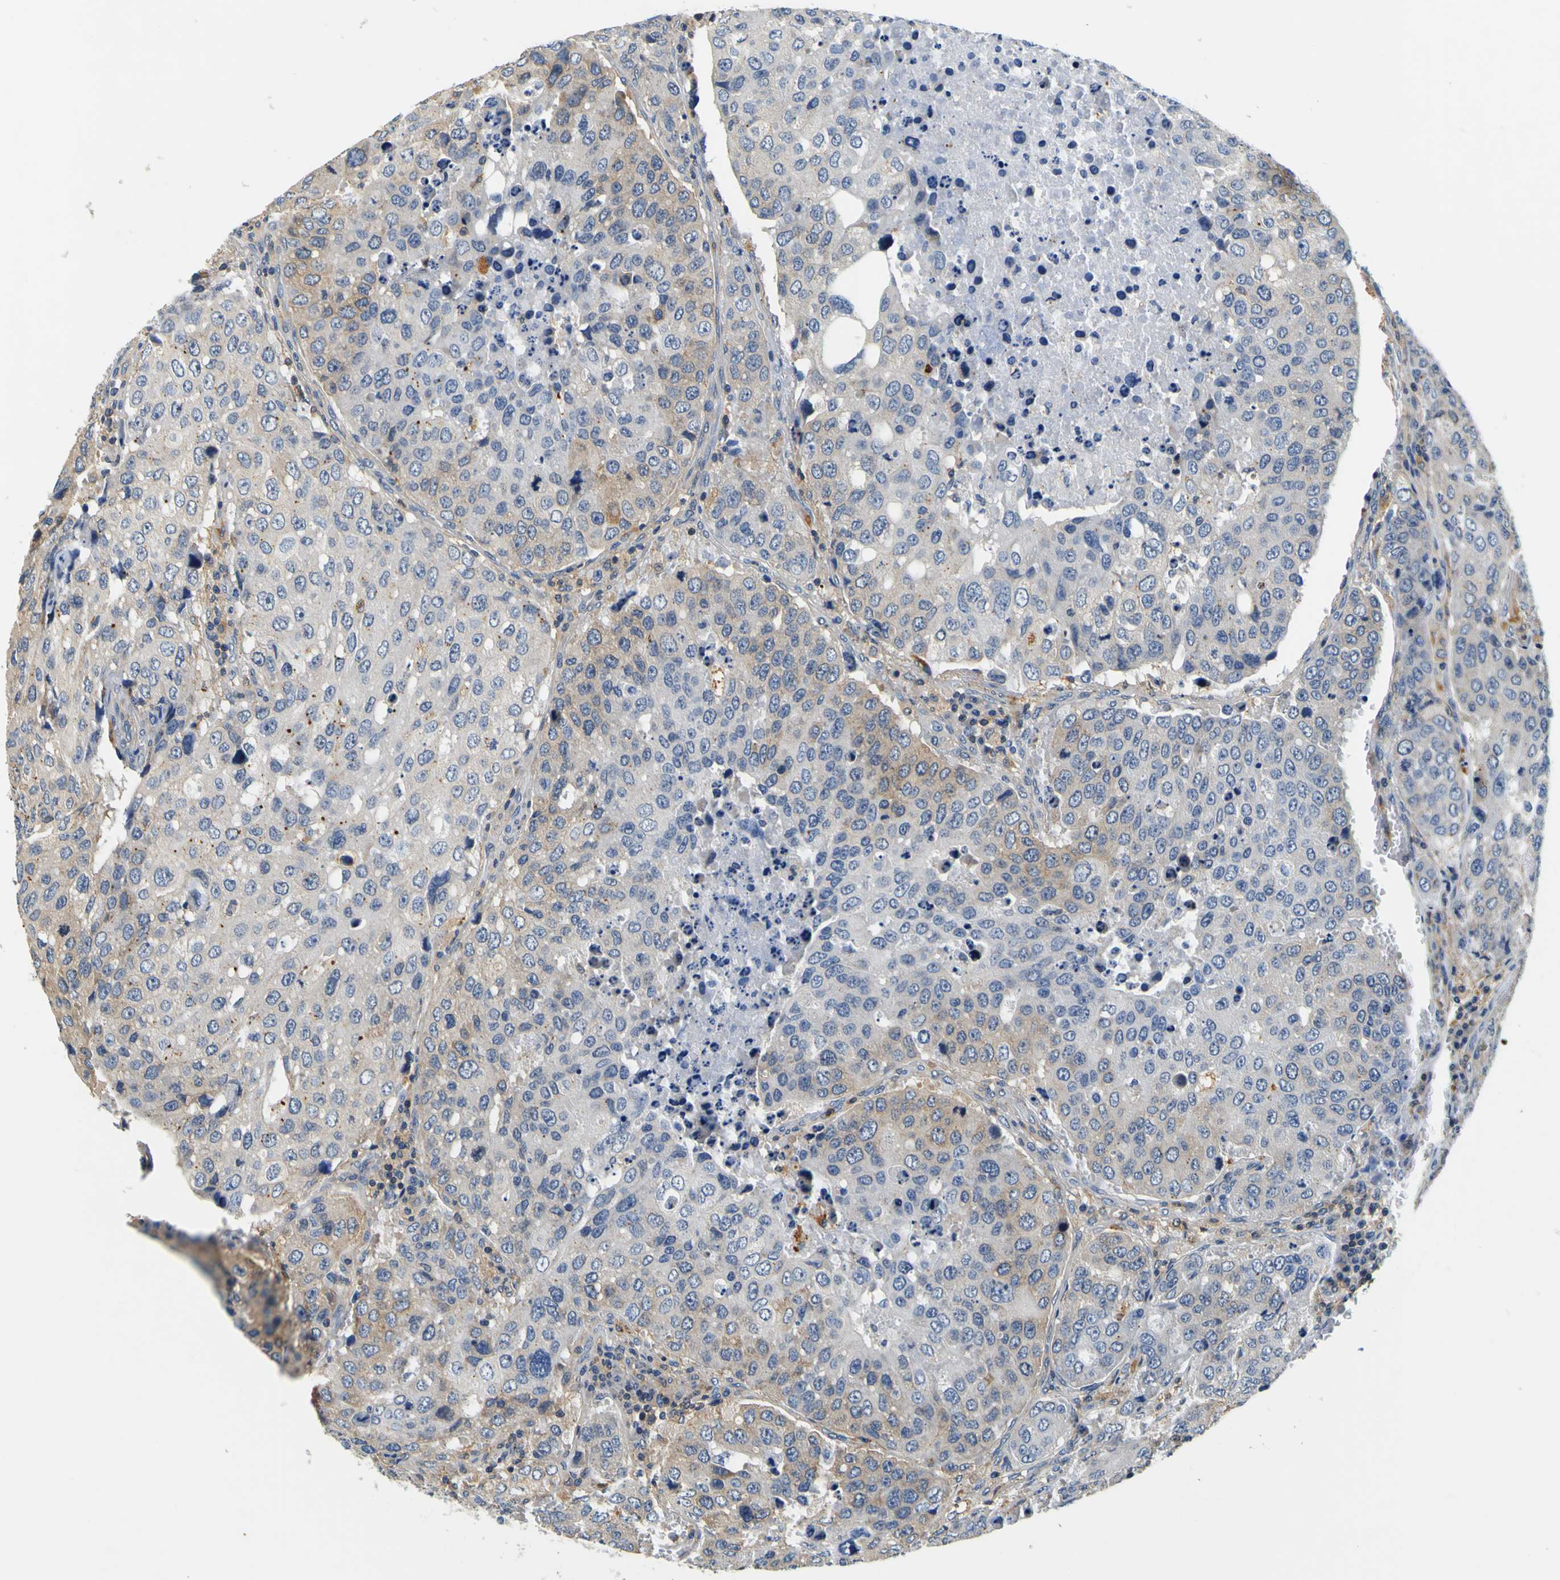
{"staining": {"intensity": "weak", "quantity": ">75%", "location": "cytoplasmic/membranous"}, "tissue": "urothelial cancer", "cell_type": "Tumor cells", "image_type": "cancer", "snomed": [{"axis": "morphology", "description": "Urothelial carcinoma, High grade"}, {"axis": "topography", "description": "Lymph node"}, {"axis": "topography", "description": "Urinary bladder"}], "caption": "A brown stain highlights weak cytoplasmic/membranous positivity of a protein in high-grade urothelial carcinoma tumor cells. (brown staining indicates protein expression, while blue staining denotes nuclei).", "gene": "TNIK", "patient": {"sex": "male", "age": 51}}